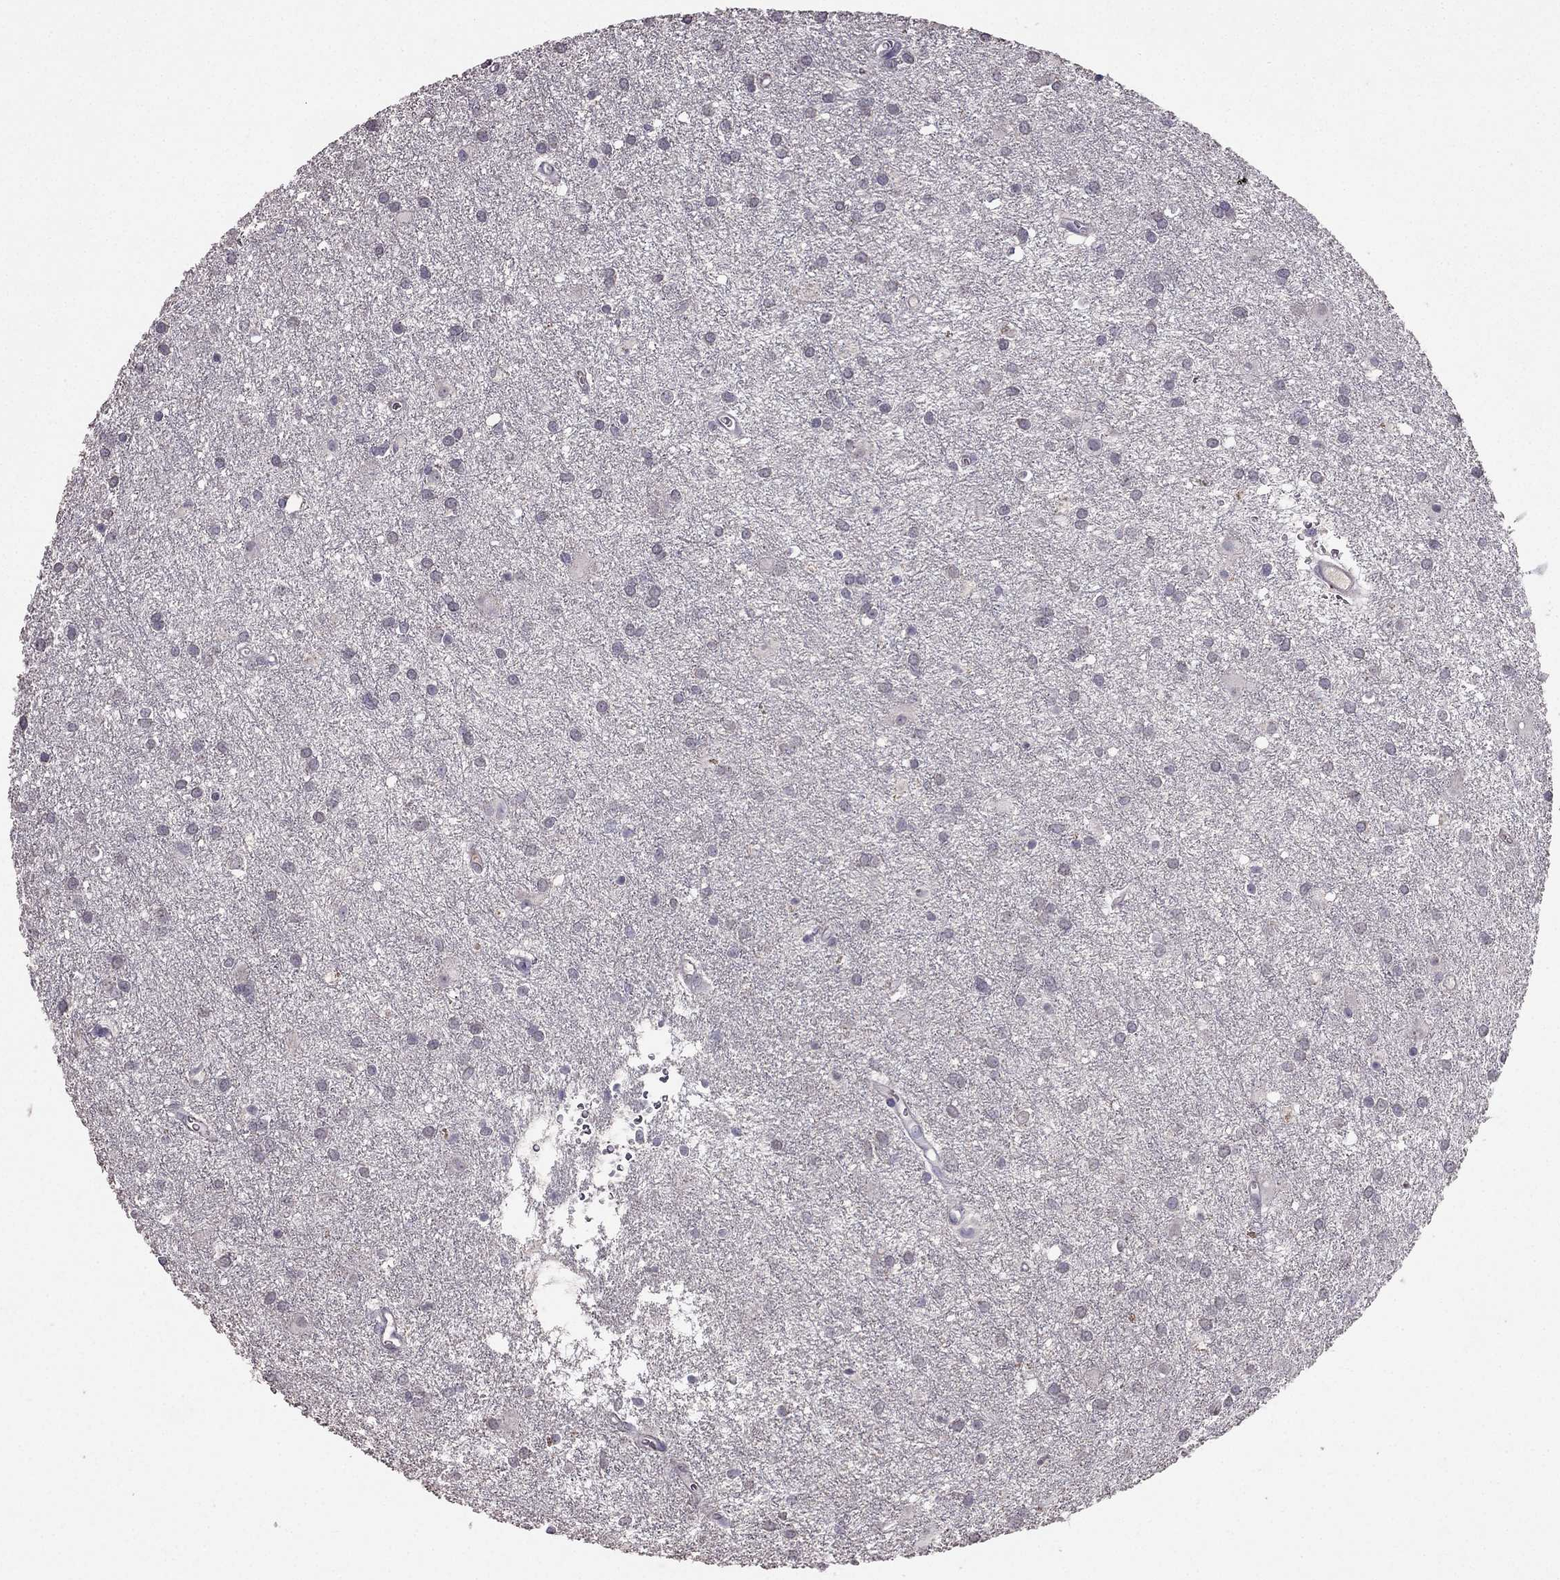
{"staining": {"intensity": "negative", "quantity": "none", "location": "none"}, "tissue": "glioma", "cell_type": "Tumor cells", "image_type": "cancer", "snomed": [{"axis": "morphology", "description": "Glioma, malignant, Low grade"}, {"axis": "topography", "description": "Brain"}], "caption": "An IHC micrograph of glioma is shown. There is no staining in tumor cells of glioma.", "gene": "RFLNB", "patient": {"sex": "male", "age": 58}}